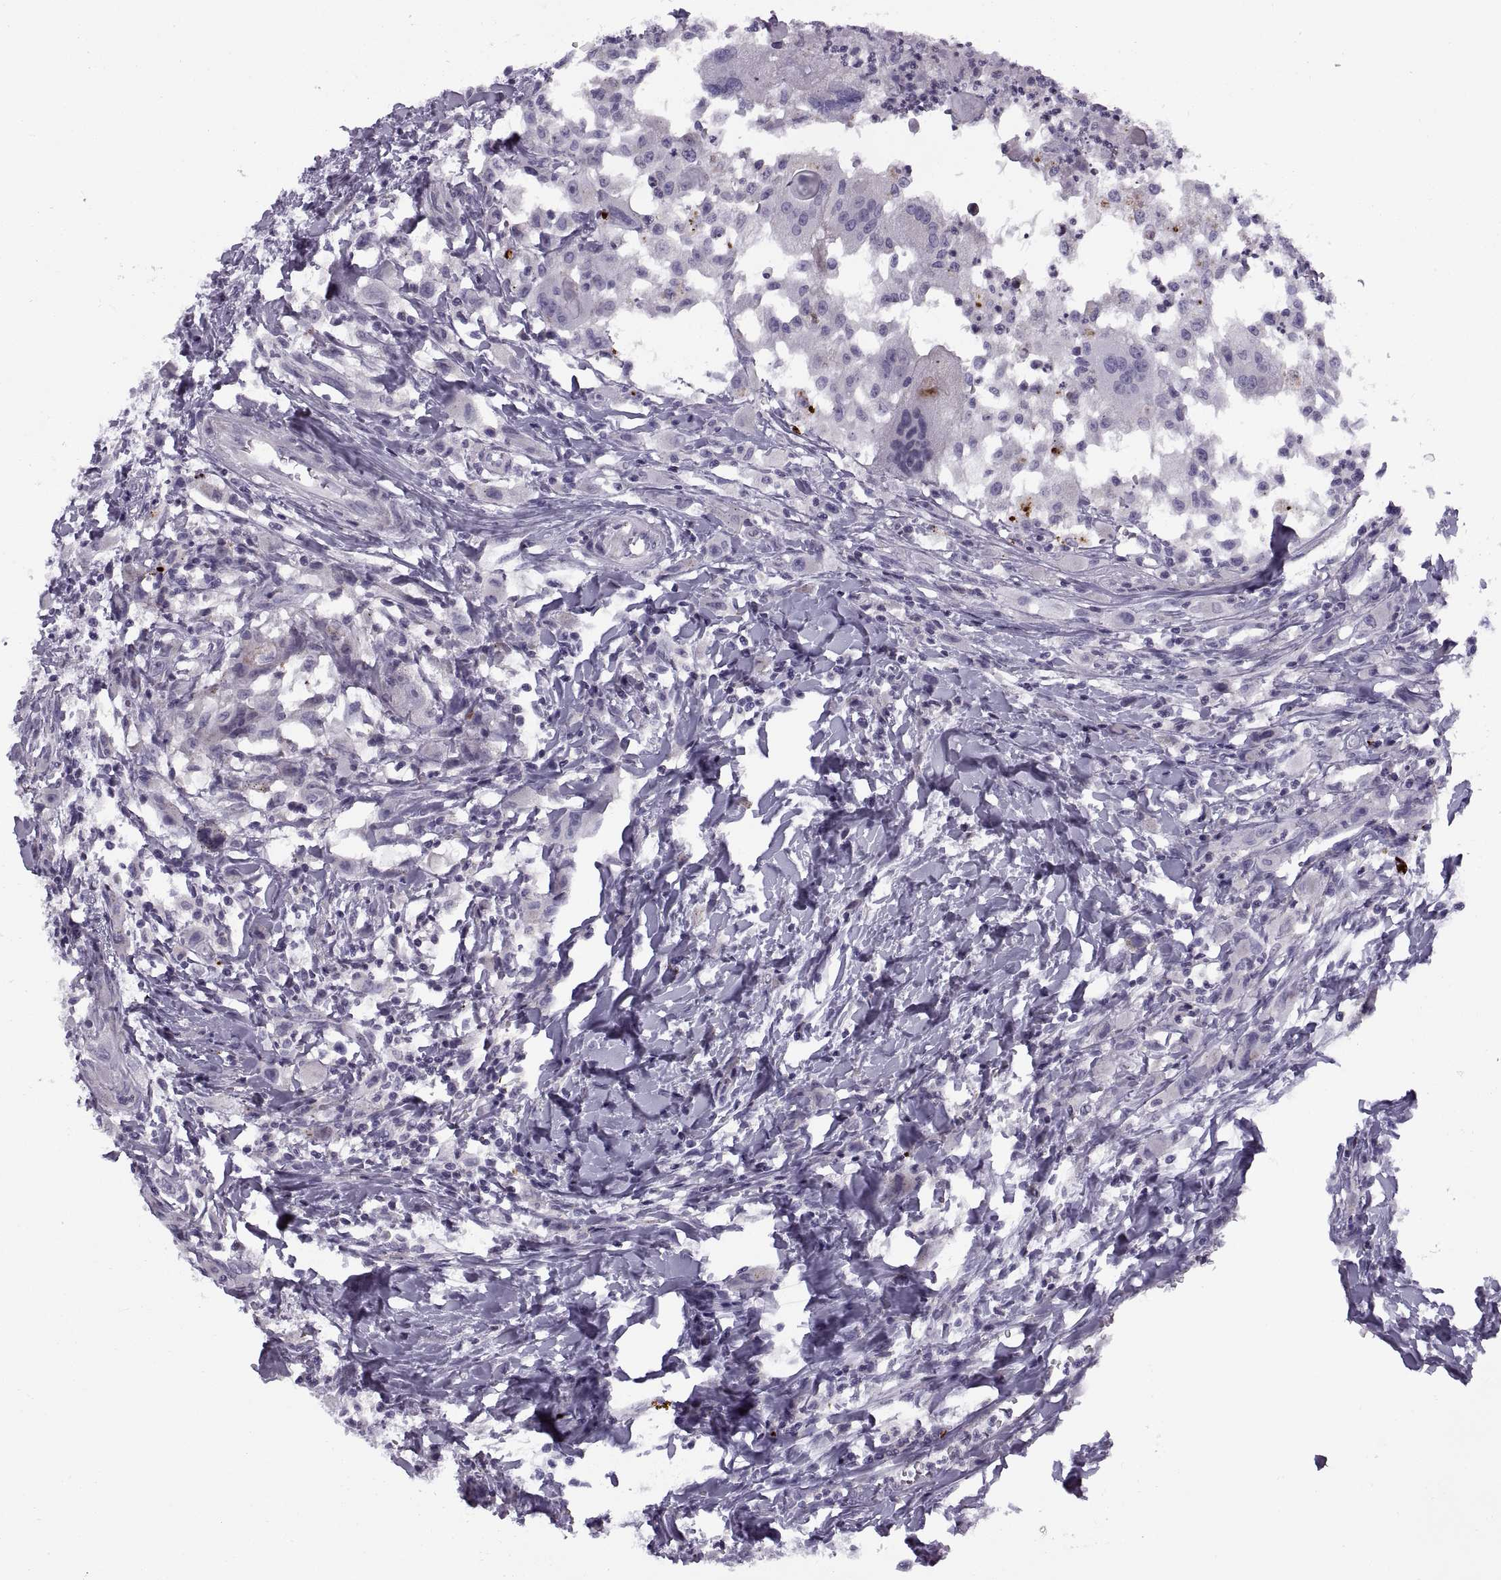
{"staining": {"intensity": "negative", "quantity": "none", "location": "none"}, "tissue": "head and neck cancer", "cell_type": "Tumor cells", "image_type": "cancer", "snomed": [{"axis": "morphology", "description": "Squamous cell carcinoma, NOS"}, {"axis": "morphology", "description": "Squamous cell carcinoma, metastatic, NOS"}, {"axis": "topography", "description": "Oral tissue"}, {"axis": "topography", "description": "Head-Neck"}], "caption": "Immunohistochemical staining of human head and neck cancer demonstrates no significant staining in tumor cells. Brightfield microscopy of immunohistochemistry stained with DAB (brown) and hematoxylin (blue), captured at high magnification.", "gene": "CALCR", "patient": {"sex": "female", "age": 85}}